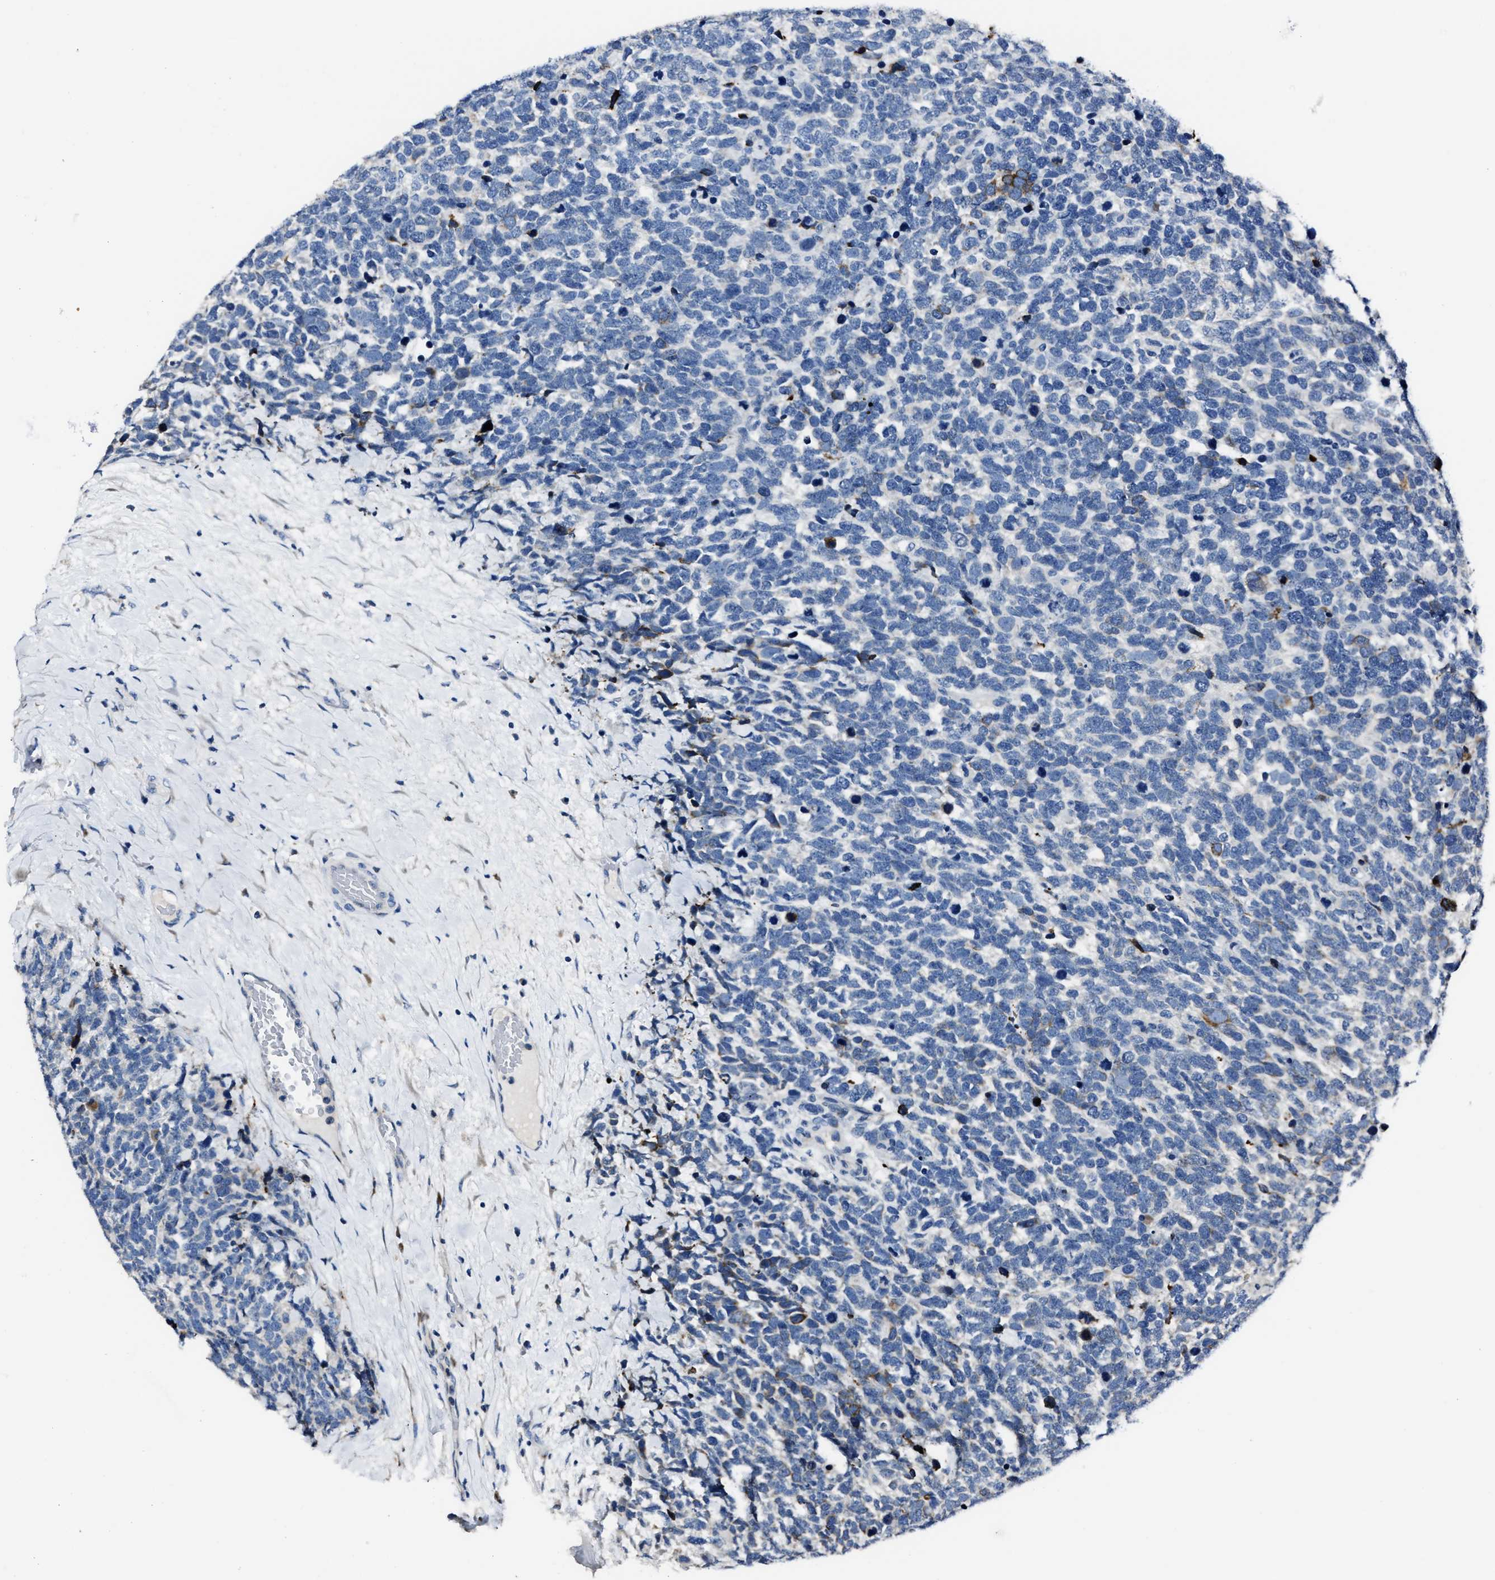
{"staining": {"intensity": "negative", "quantity": "none", "location": "none"}, "tissue": "urothelial cancer", "cell_type": "Tumor cells", "image_type": "cancer", "snomed": [{"axis": "morphology", "description": "Urothelial carcinoma, High grade"}, {"axis": "topography", "description": "Urinary bladder"}], "caption": "Tumor cells are negative for protein expression in human urothelial cancer. (Immunohistochemistry, brightfield microscopy, high magnification).", "gene": "DNAJC24", "patient": {"sex": "female", "age": 82}}